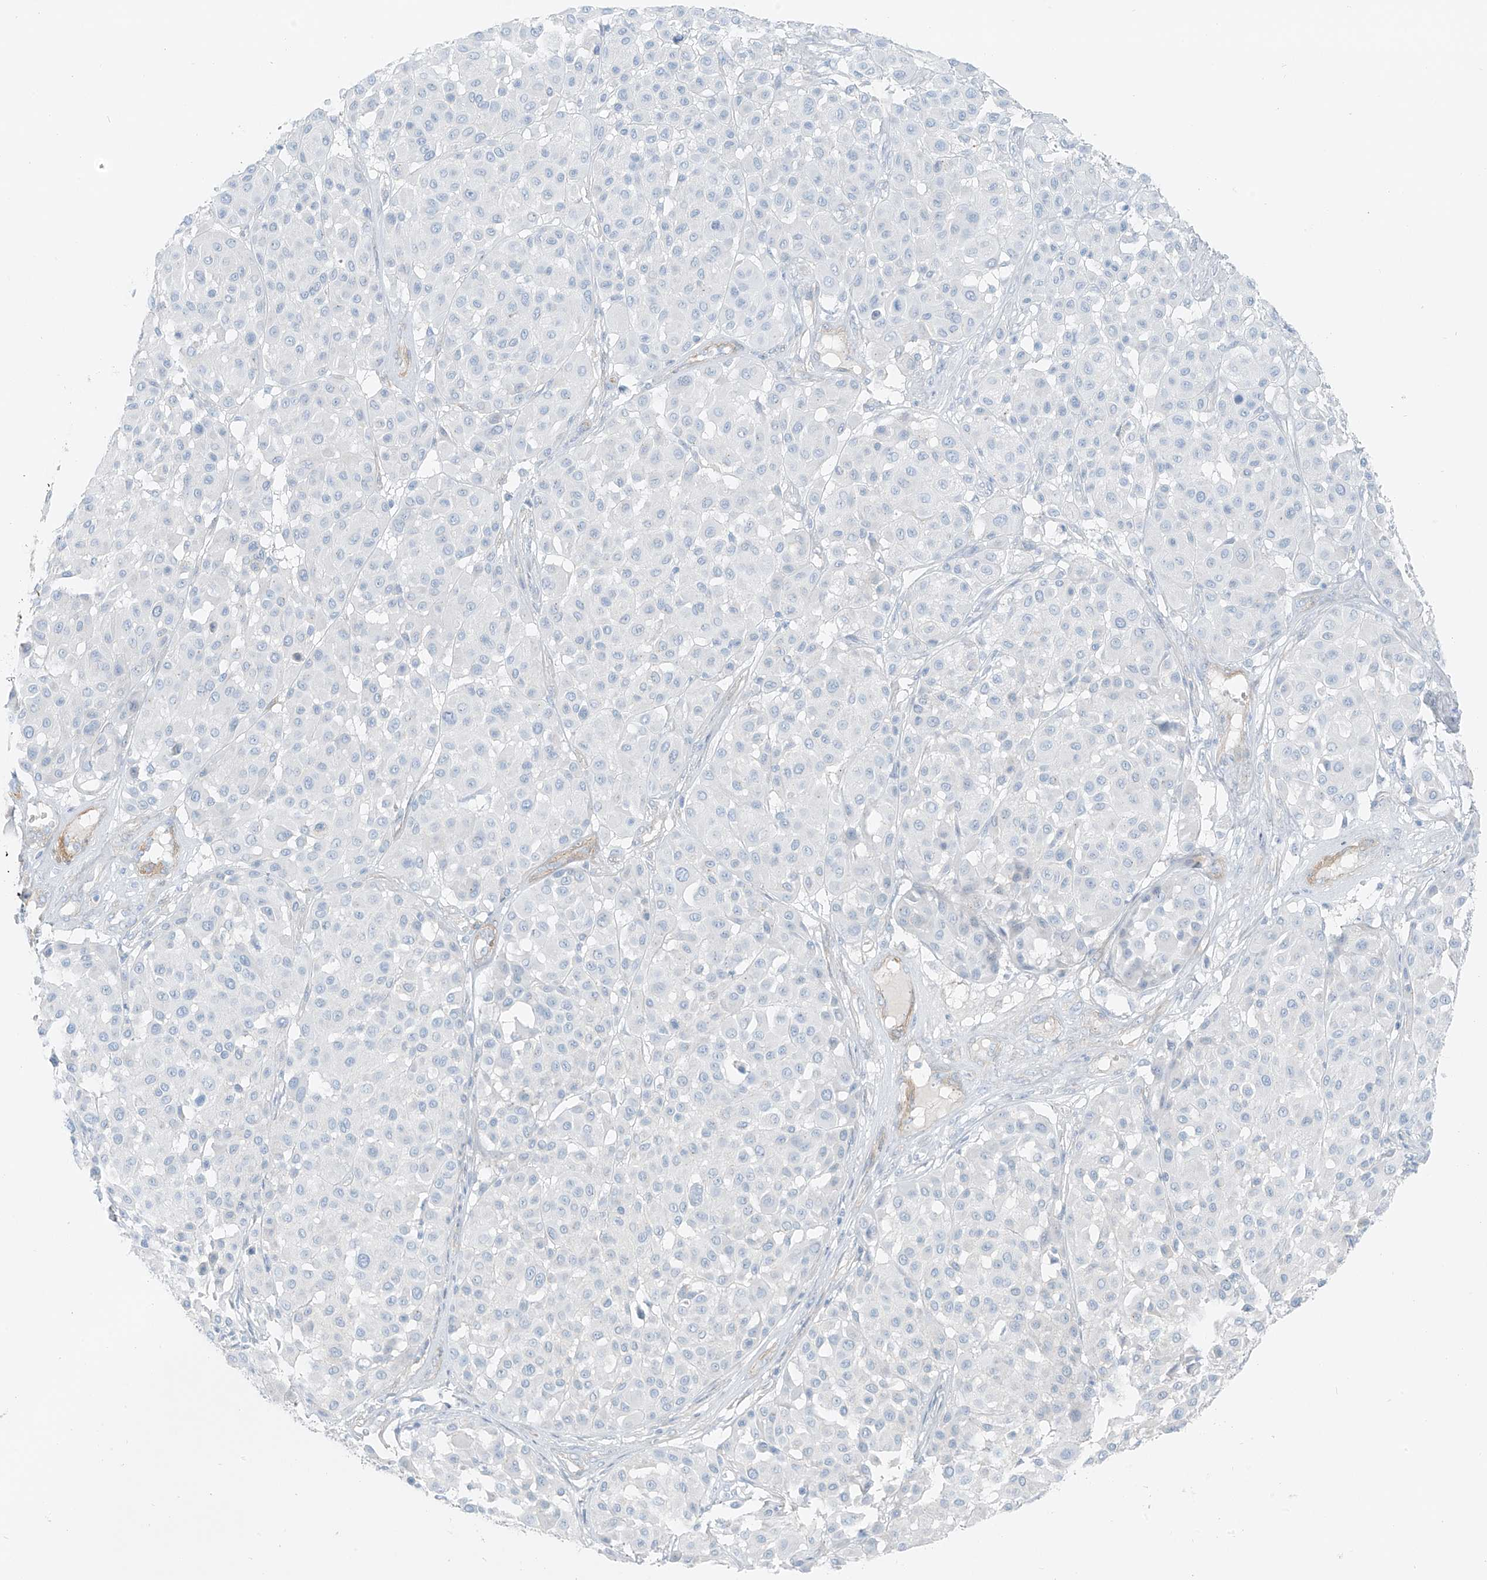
{"staining": {"intensity": "negative", "quantity": "none", "location": "none"}, "tissue": "melanoma", "cell_type": "Tumor cells", "image_type": "cancer", "snomed": [{"axis": "morphology", "description": "Malignant melanoma, Metastatic site"}, {"axis": "topography", "description": "Soft tissue"}], "caption": "Histopathology image shows no significant protein staining in tumor cells of melanoma.", "gene": "SMCP", "patient": {"sex": "male", "age": 41}}